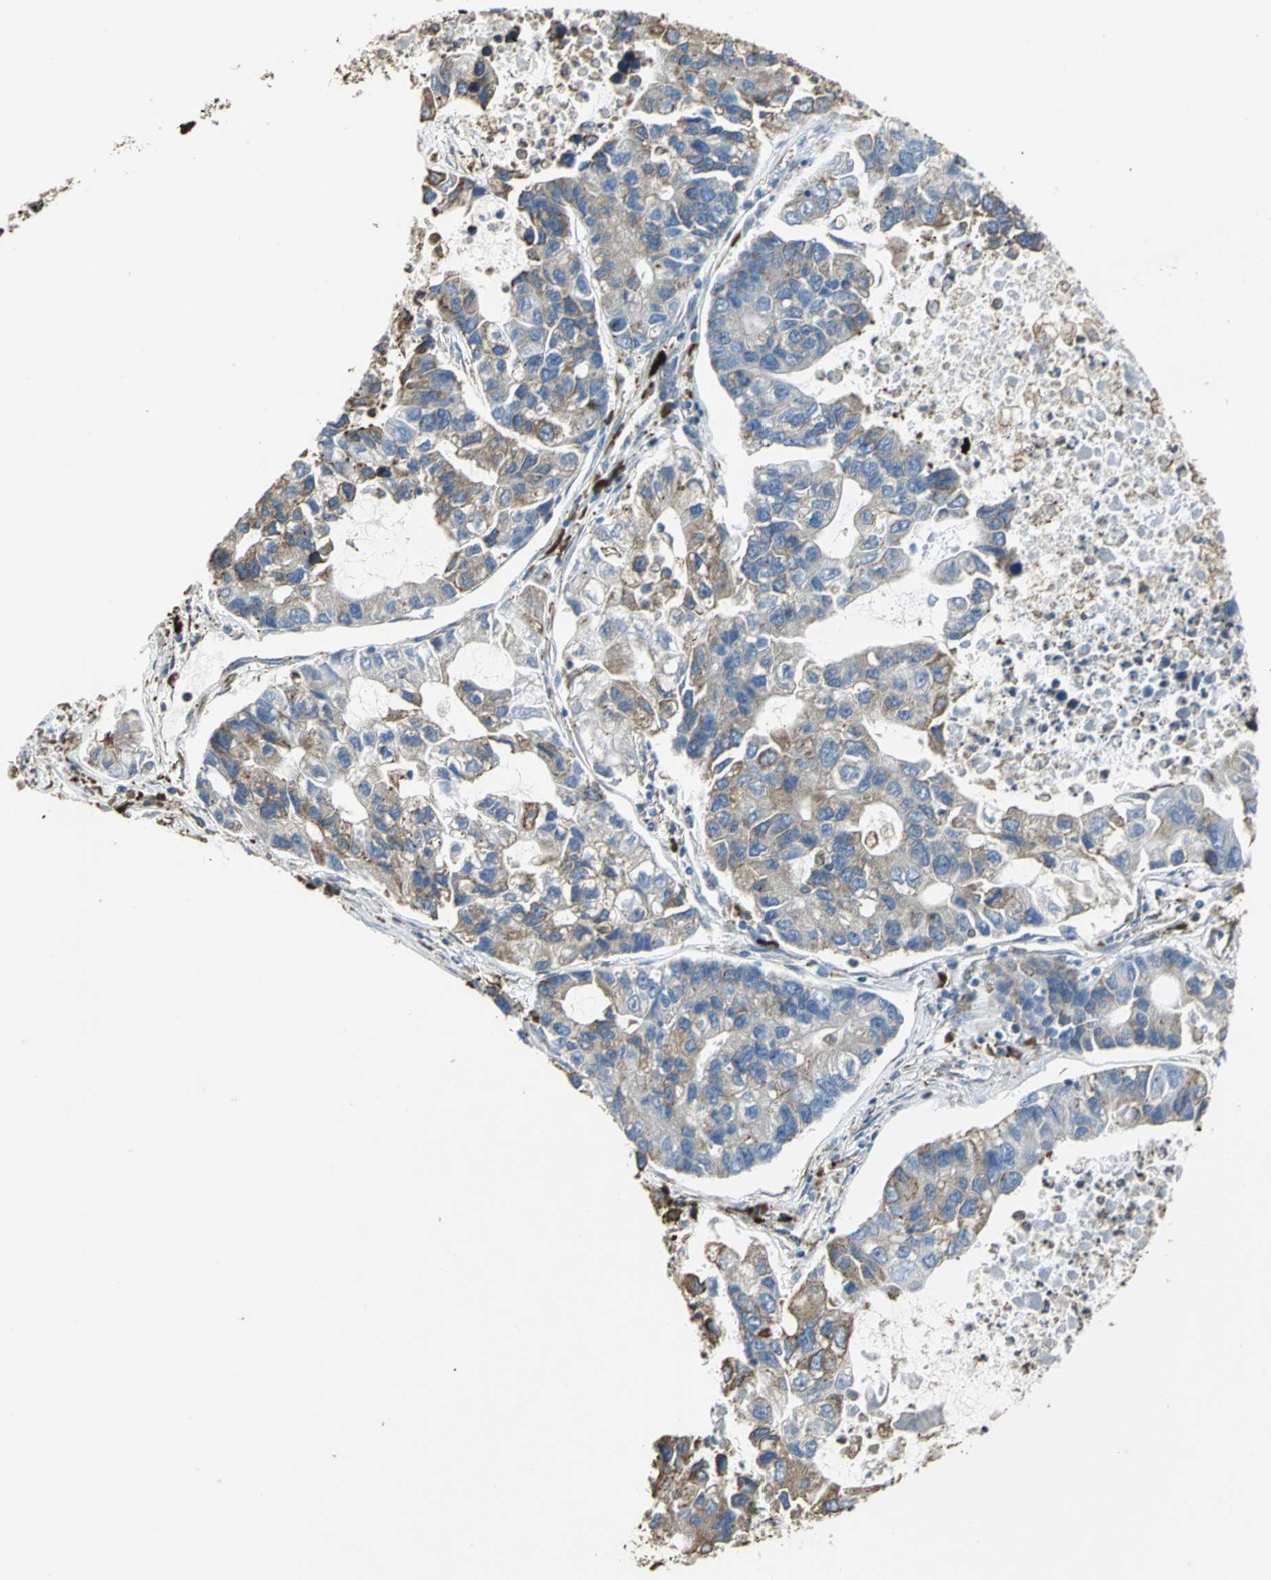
{"staining": {"intensity": "weak", "quantity": ">75%", "location": "cytoplasmic/membranous"}, "tissue": "lung cancer", "cell_type": "Tumor cells", "image_type": "cancer", "snomed": [{"axis": "morphology", "description": "Adenocarcinoma, NOS"}, {"axis": "topography", "description": "Lung"}], "caption": "Lung cancer stained with DAB (3,3'-diaminobenzidine) immunohistochemistry (IHC) reveals low levels of weak cytoplasmic/membranous expression in about >75% of tumor cells.", "gene": "SDF2L1", "patient": {"sex": "female", "age": 51}}